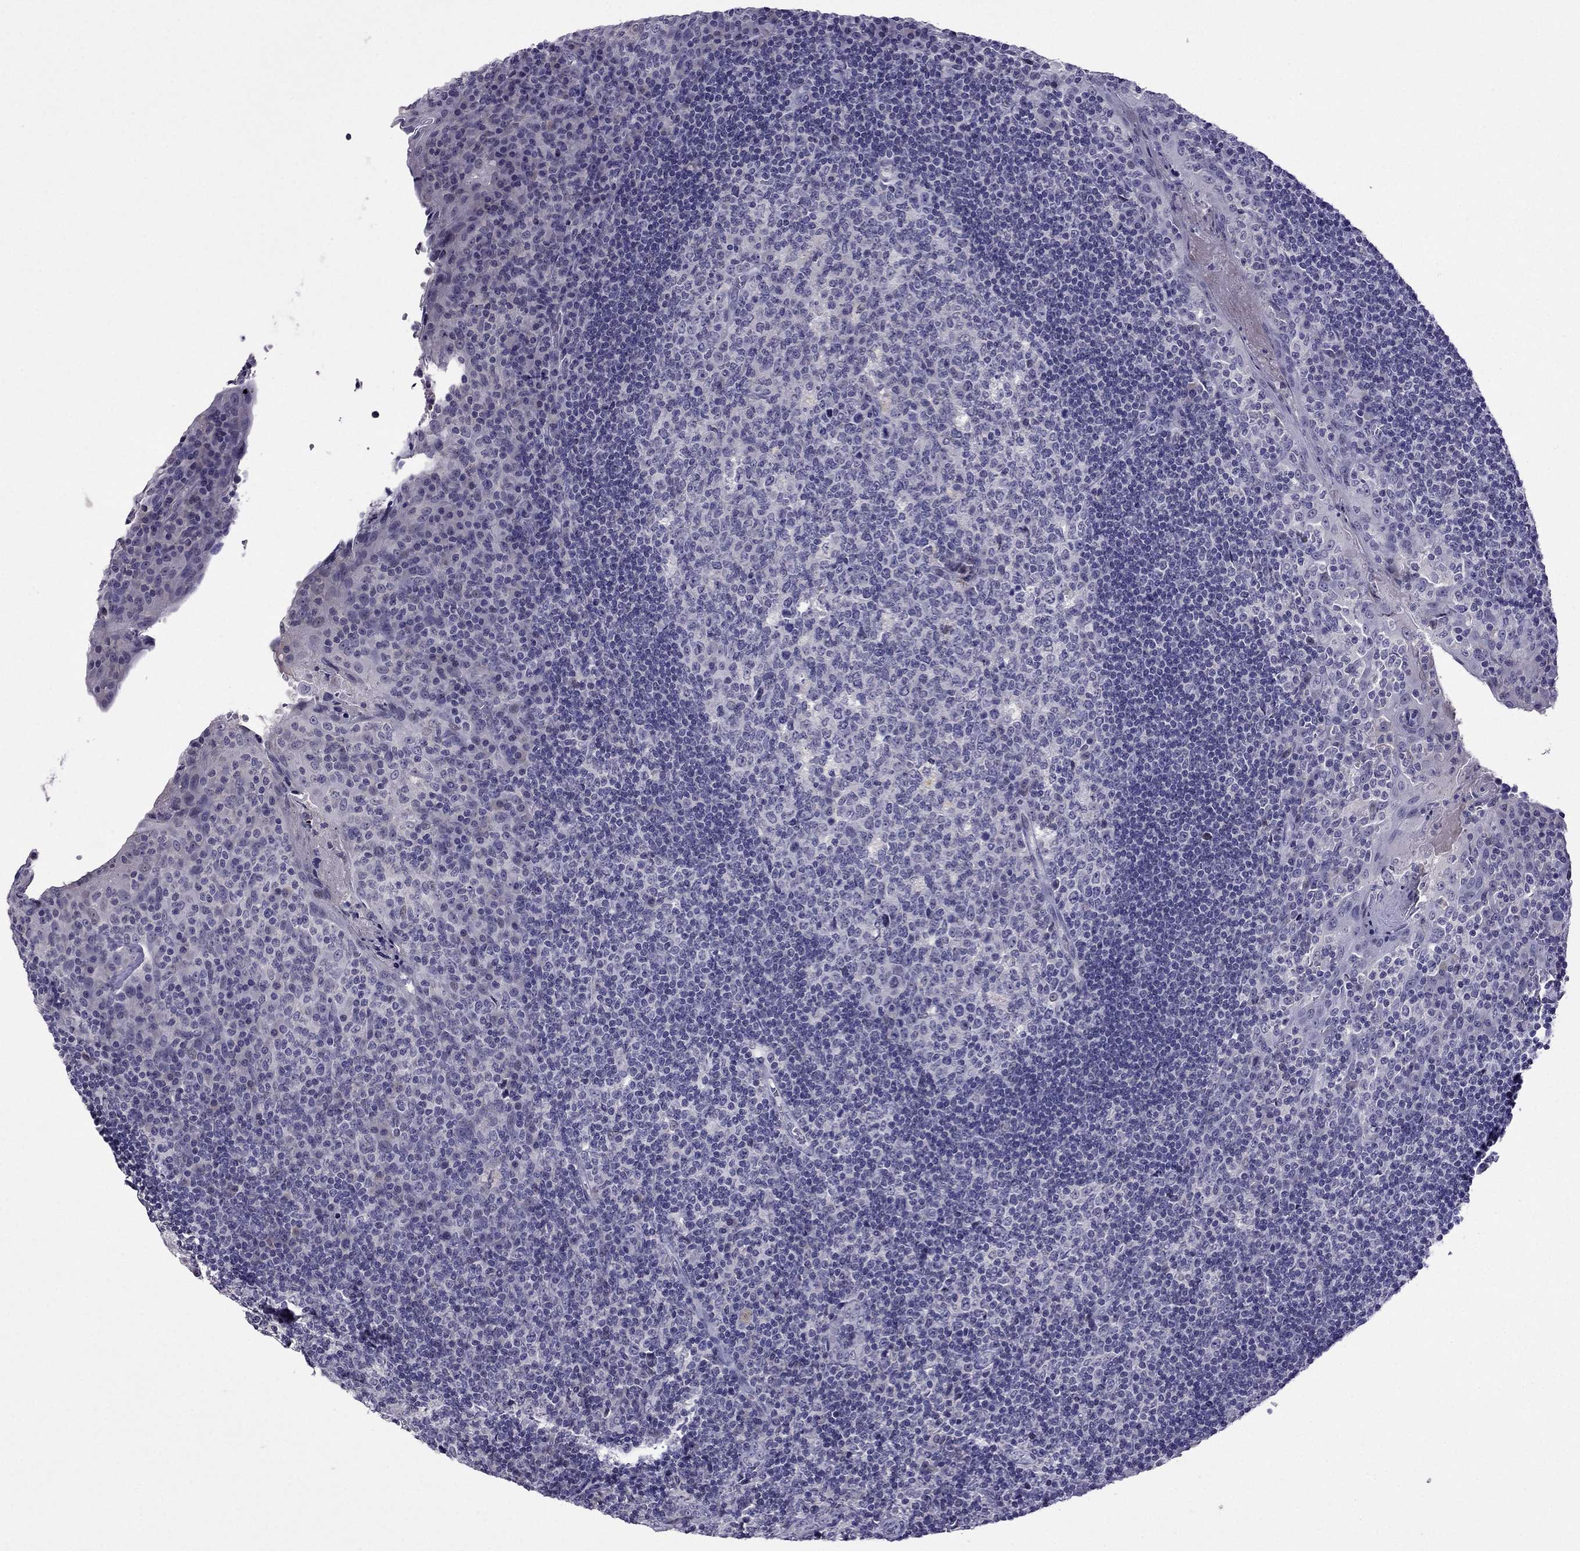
{"staining": {"intensity": "negative", "quantity": "none", "location": "none"}, "tissue": "tonsil", "cell_type": "Germinal center cells", "image_type": "normal", "snomed": [{"axis": "morphology", "description": "Normal tissue, NOS"}, {"axis": "topography", "description": "Tonsil"}], "caption": "This histopathology image is of benign tonsil stained with immunohistochemistry (IHC) to label a protein in brown with the nuclei are counter-stained blue. There is no expression in germinal center cells.", "gene": "SPTBN4", "patient": {"sex": "male", "age": 17}}